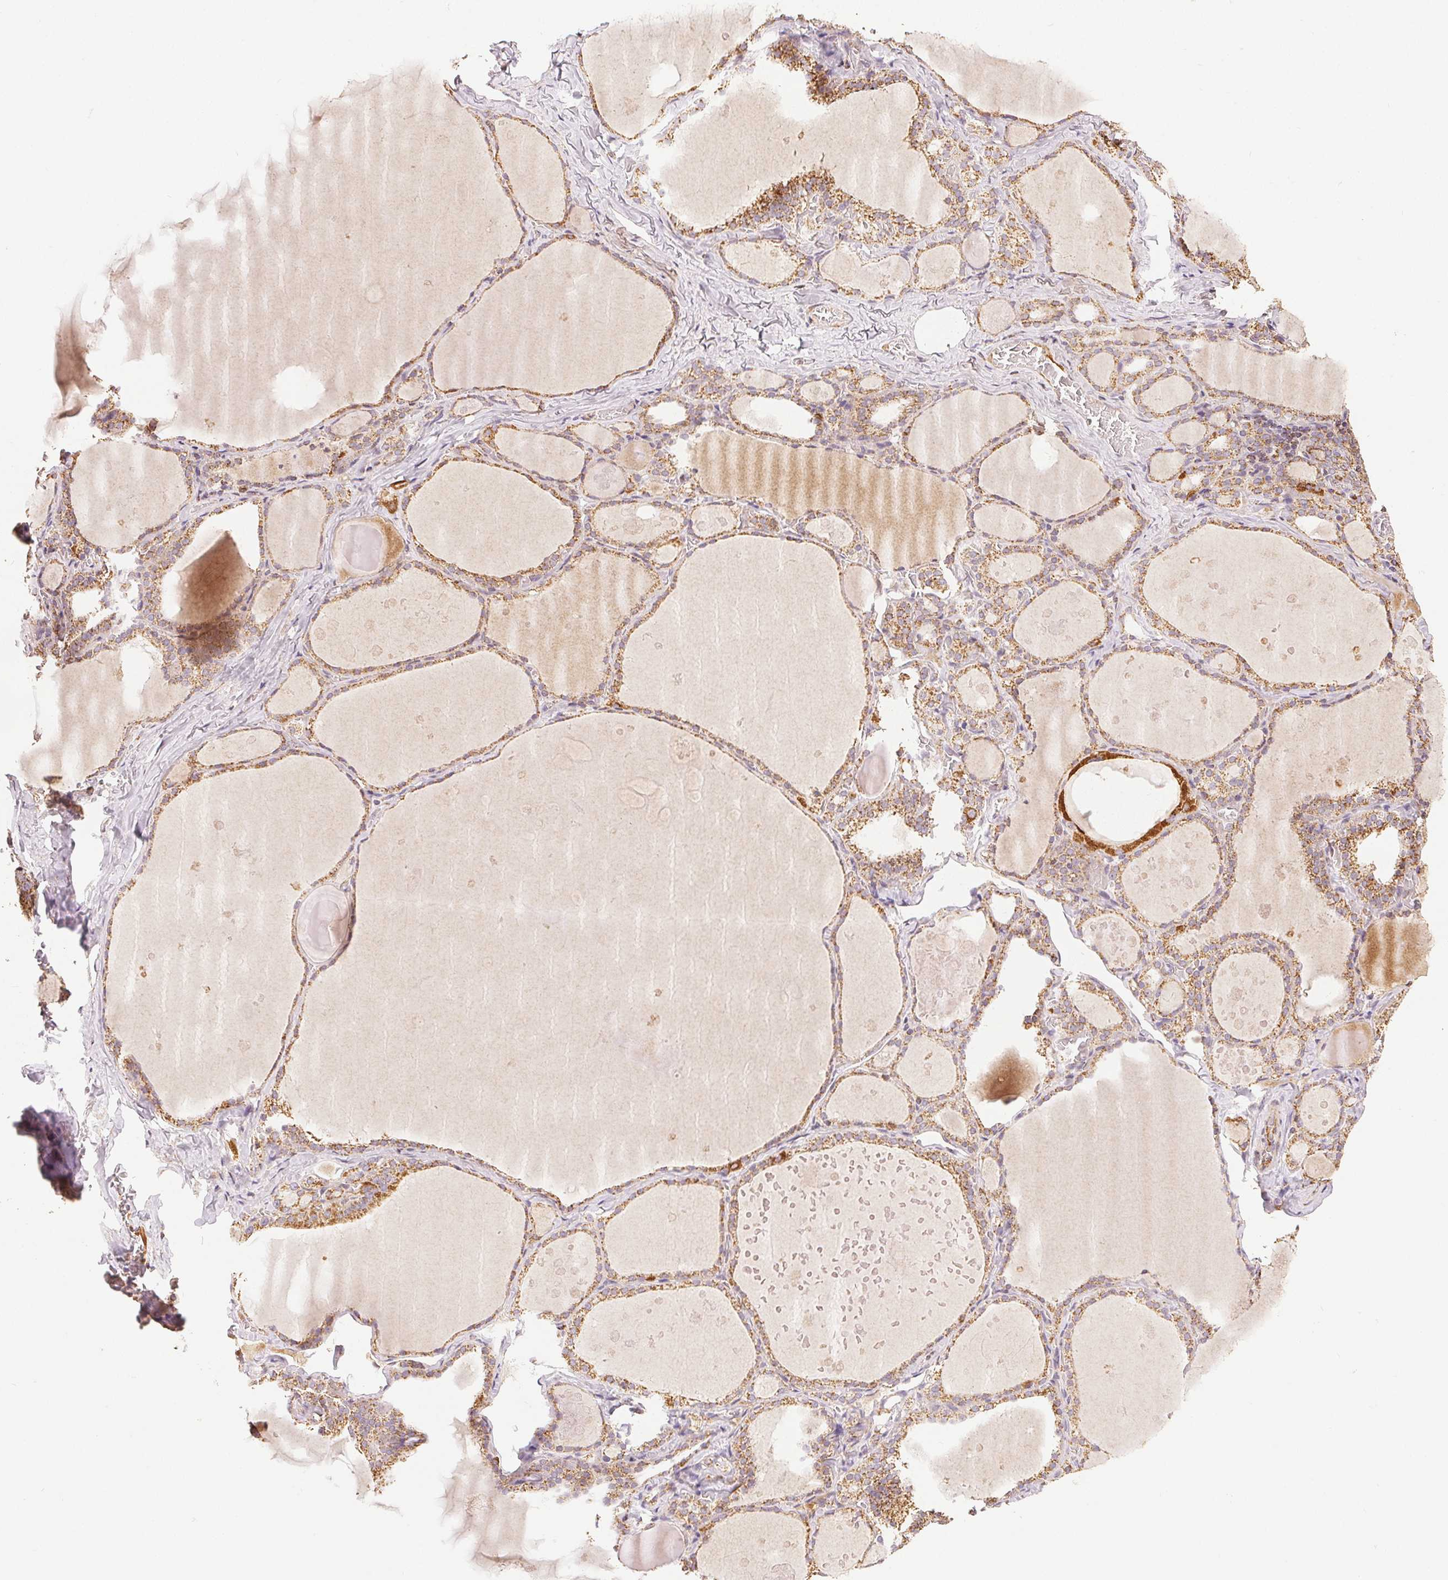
{"staining": {"intensity": "moderate", "quantity": ">75%", "location": "cytoplasmic/membranous"}, "tissue": "thyroid gland", "cell_type": "Glandular cells", "image_type": "normal", "snomed": [{"axis": "morphology", "description": "Normal tissue, NOS"}, {"axis": "topography", "description": "Thyroid gland"}], "caption": "Immunohistochemical staining of benign thyroid gland exhibits >75% levels of moderate cytoplasmic/membranous protein positivity in about >75% of glandular cells.", "gene": "SDHB", "patient": {"sex": "male", "age": 56}}